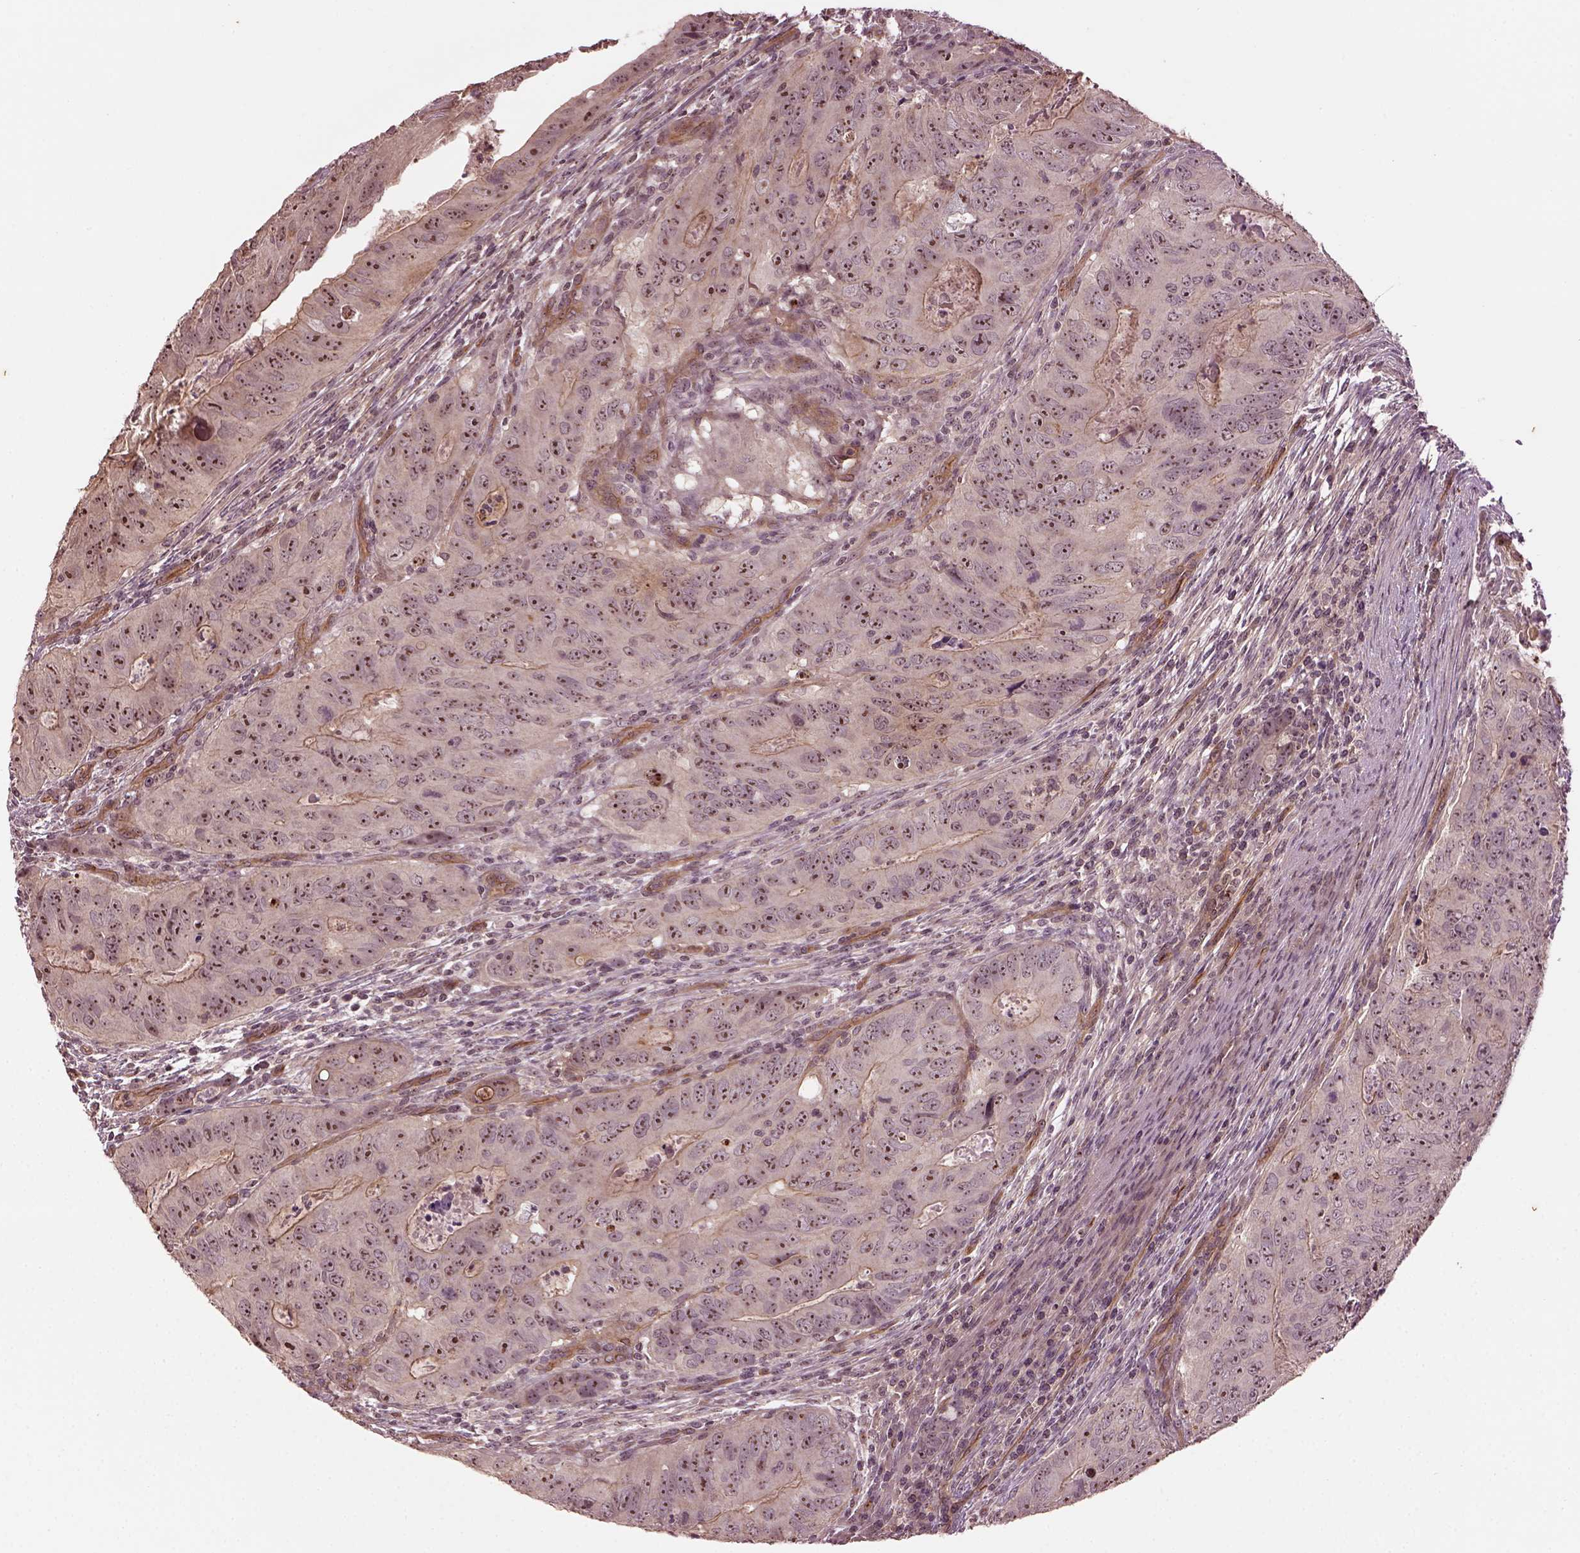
{"staining": {"intensity": "moderate", "quantity": ">75%", "location": "cytoplasmic/membranous,nuclear"}, "tissue": "colorectal cancer", "cell_type": "Tumor cells", "image_type": "cancer", "snomed": [{"axis": "morphology", "description": "Adenocarcinoma, NOS"}, {"axis": "topography", "description": "Colon"}], "caption": "This image demonstrates IHC staining of human colorectal cancer, with medium moderate cytoplasmic/membranous and nuclear positivity in approximately >75% of tumor cells.", "gene": "GNRH1", "patient": {"sex": "male", "age": 79}}